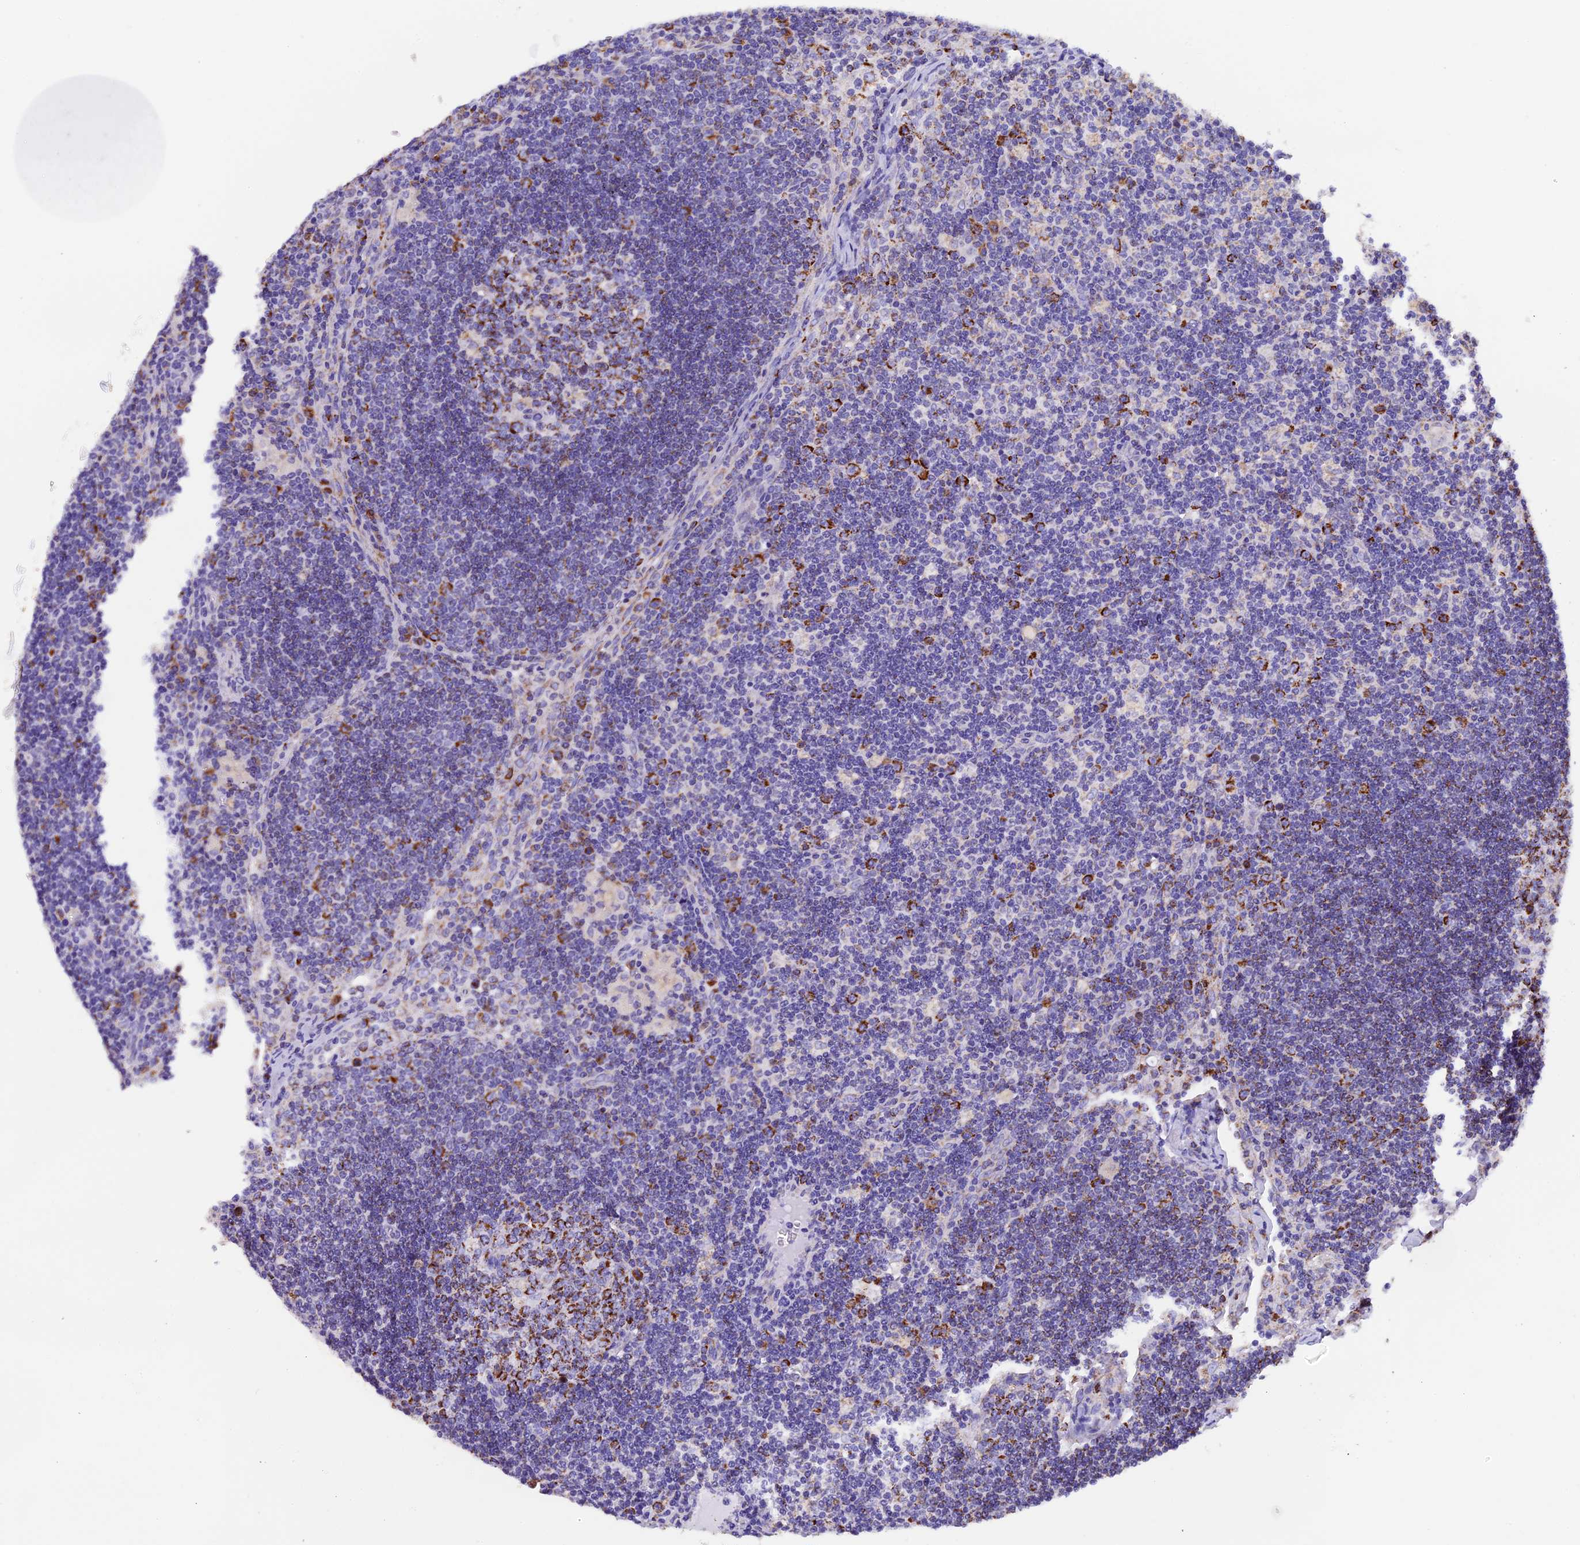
{"staining": {"intensity": "strong", "quantity": "25%-75%", "location": "cytoplasmic/membranous"}, "tissue": "lymph node", "cell_type": "Germinal center cells", "image_type": "normal", "snomed": [{"axis": "morphology", "description": "Normal tissue, NOS"}, {"axis": "topography", "description": "Lymph node"}], "caption": "DAB immunohistochemical staining of normal human lymph node displays strong cytoplasmic/membranous protein expression in approximately 25%-75% of germinal center cells. The staining was performed using DAB (3,3'-diaminobenzidine) to visualize the protein expression in brown, while the nuclei were stained in blue with hematoxylin (Magnification: 20x).", "gene": "SLC8B1", "patient": {"sex": "male", "age": 58}}